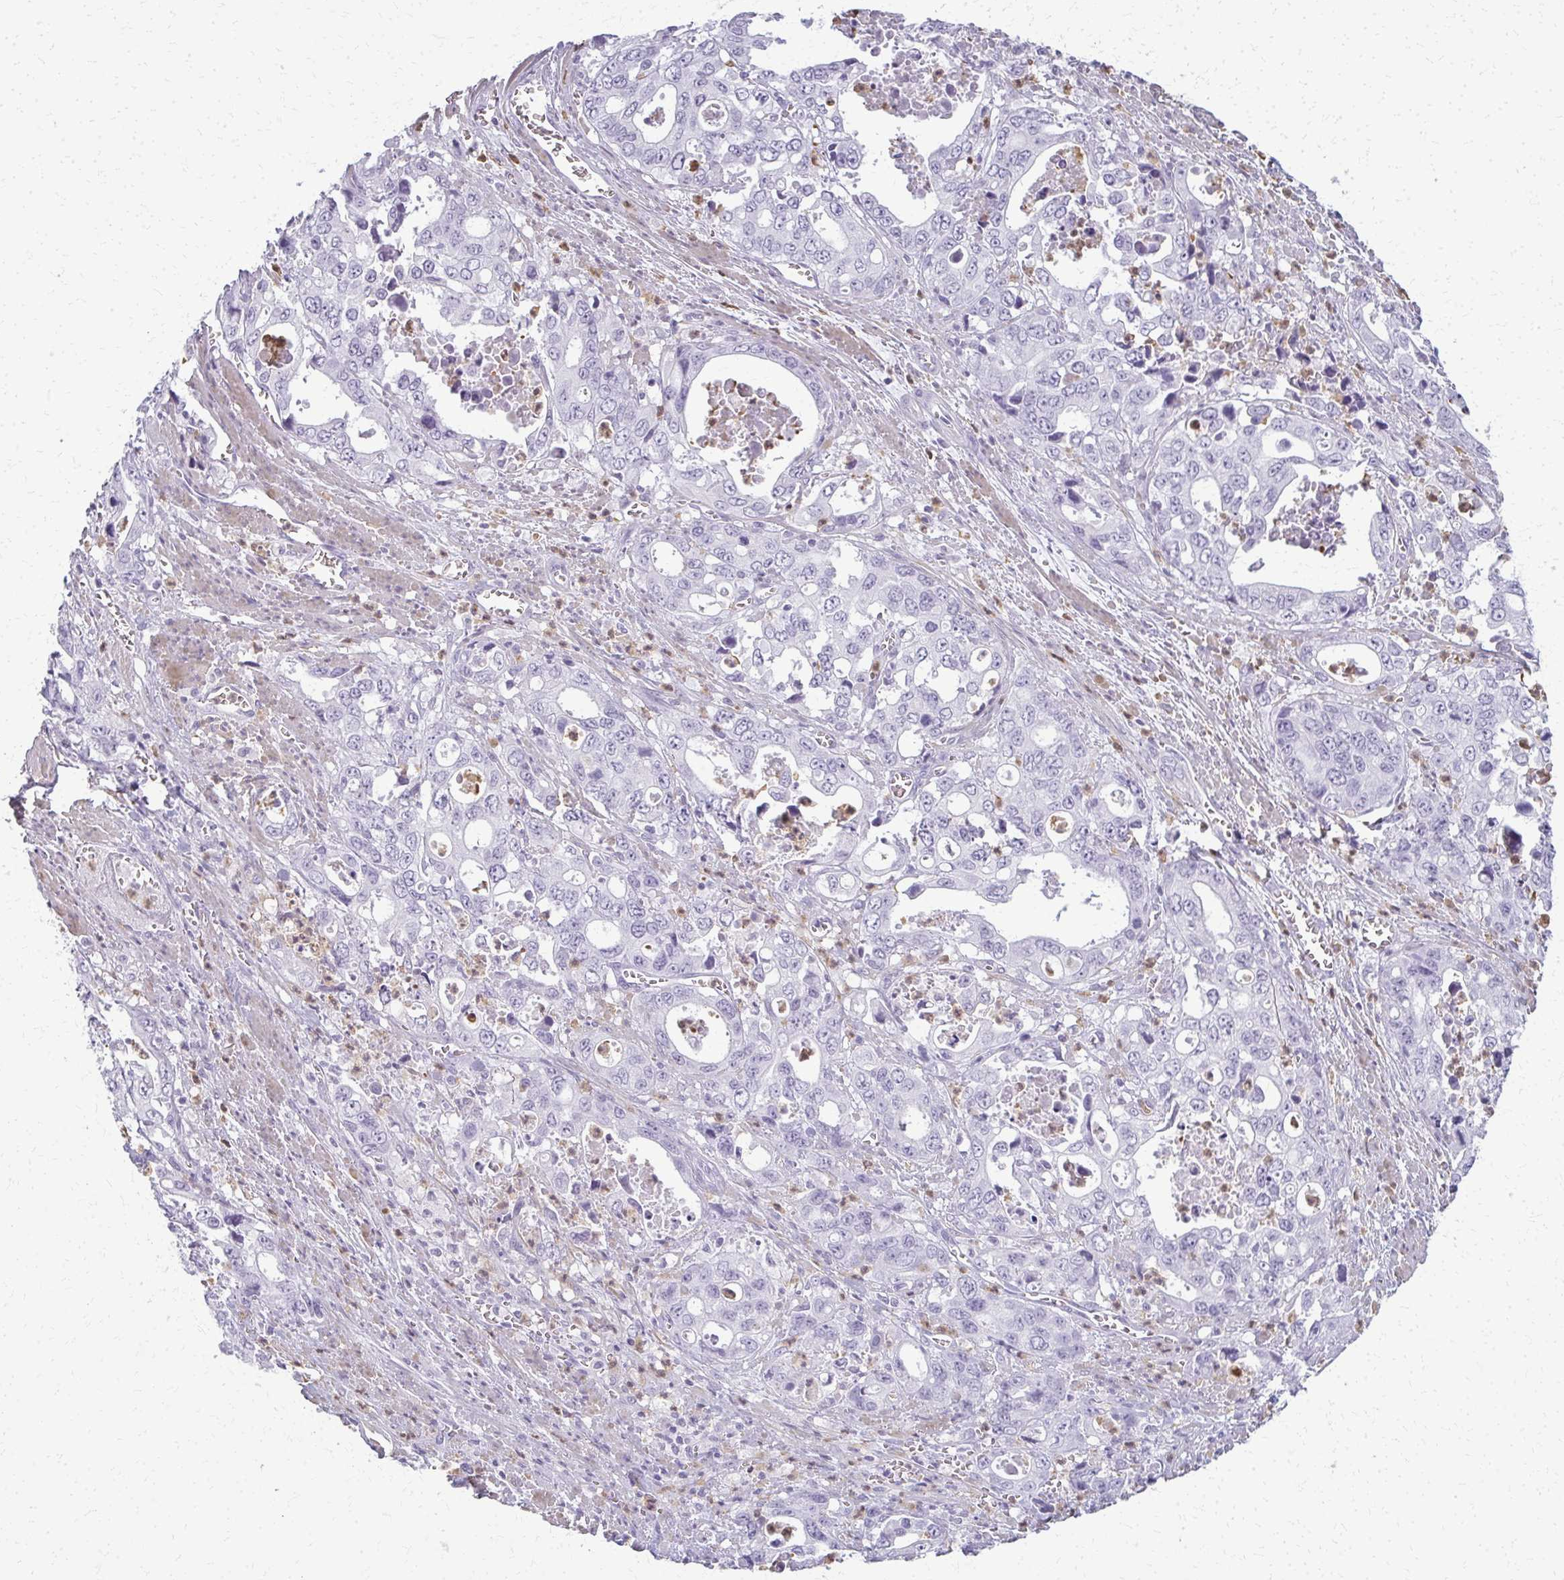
{"staining": {"intensity": "negative", "quantity": "none", "location": "none"}, "tissue": "stomach cancer", "cell_type": "Tumor cells", "image_type": "cancer", "snomed": [{"axis": "morphology", "description": "Adenocarcinoma, NOS"}, {"axis": "topography", "description": "Stomach, upper"}], "caption": "Immunohistochemistry (IHC) histopathology image of human adenocarcinoma (stomach) stained for a protein (brown), which shows no positivity in tumor cells.", "gene": "CA3", "patient": {"sex": "male", "age": 74}}